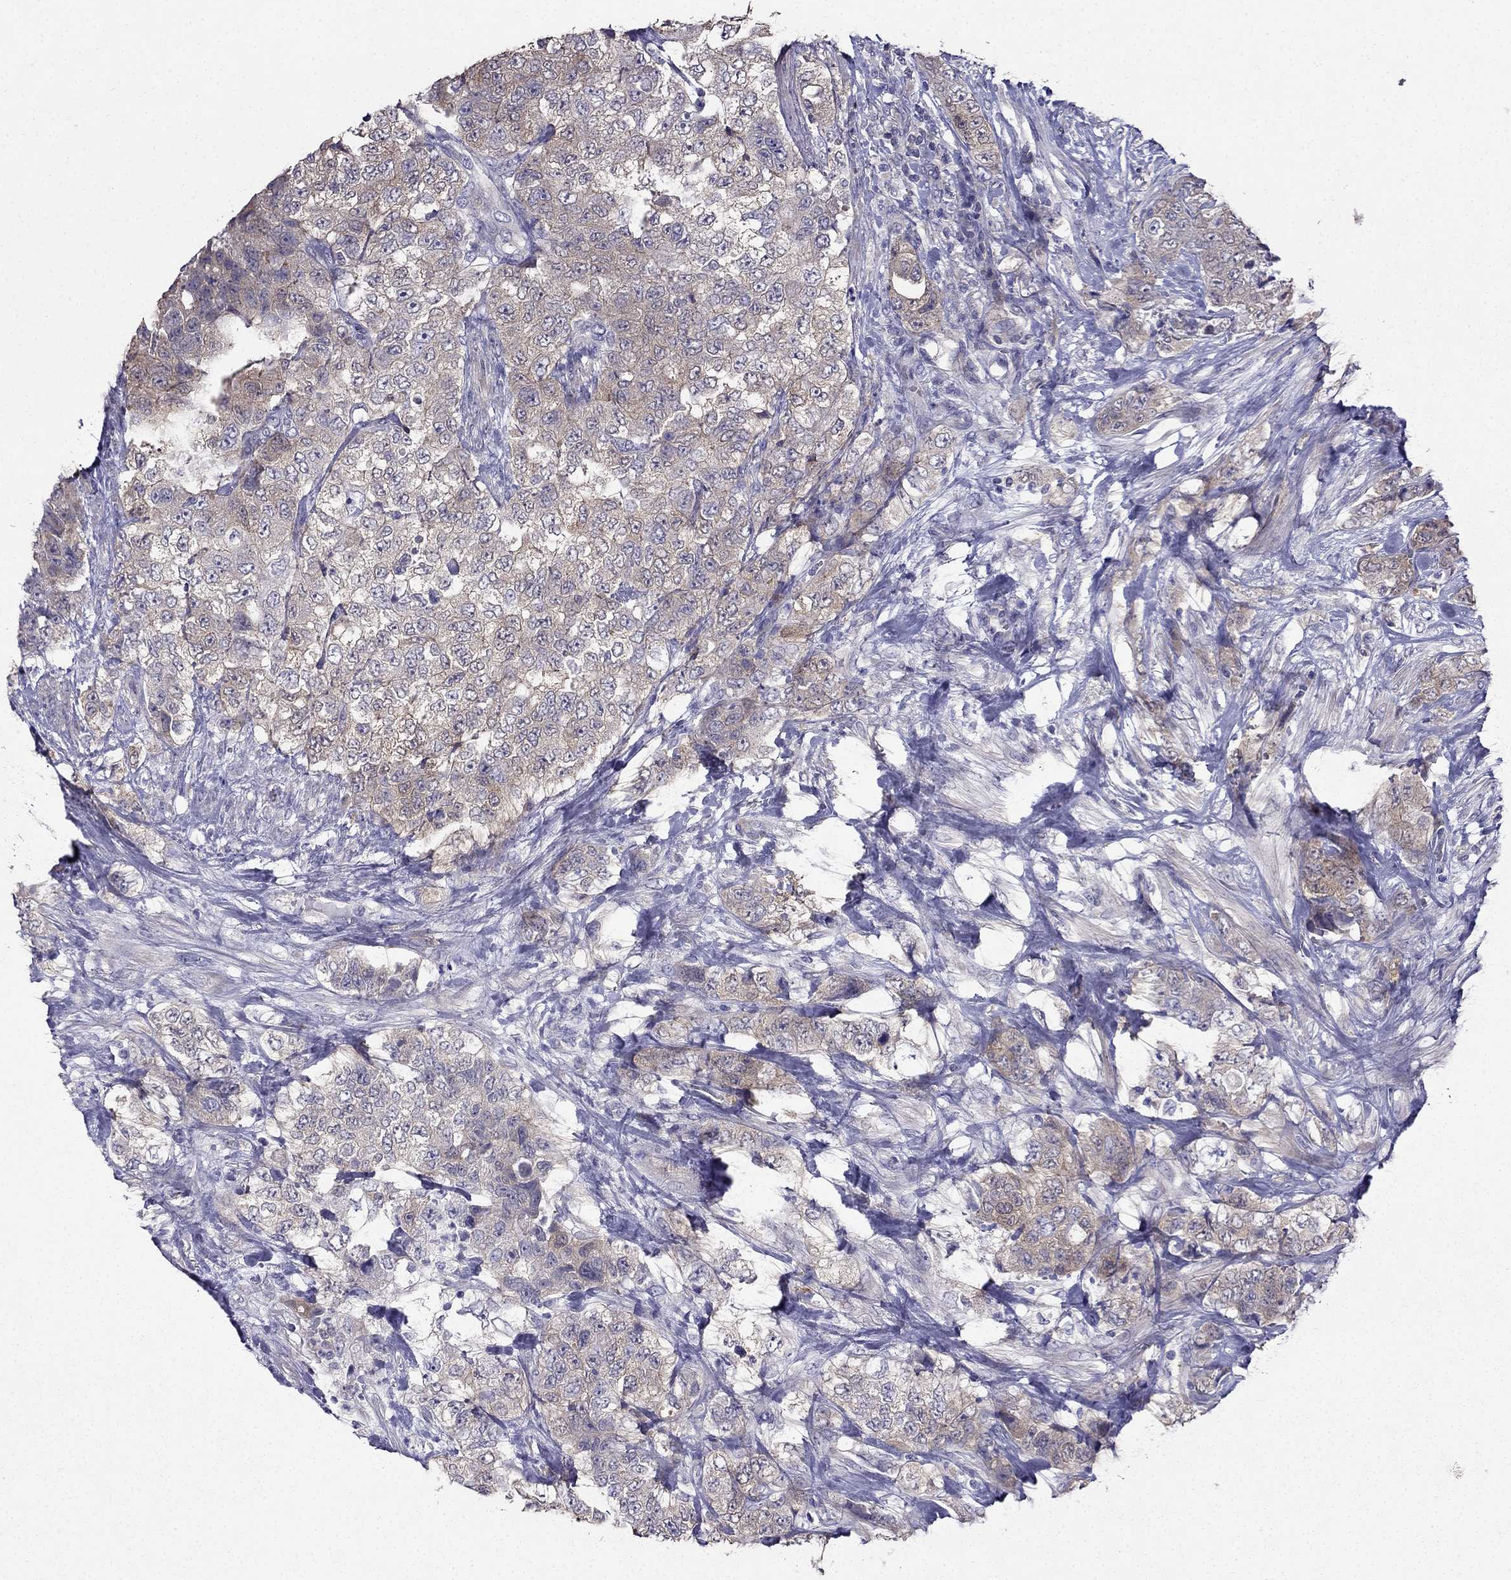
{"staining": {"intensity": "weak", "quantity": ">75%", "location": "cytoplasmic/membranous"}, "tissue": "urothelial cancer", "cell_type": "Tumor cells", "image_type": "cancer", "snomed": [{"axis": "morphology", "description": "Urothelial carcinoma, High grade"}, {"axis": "topography", "description": "Urinary bladder"}], "caption": "The immunohistochemical stain shows weak cytoplasmic/membranous expression in tumor cells of urothelial cancer tissue.", "gene": "AS3MT", "patient": {"sex": "female", "age": 78}}